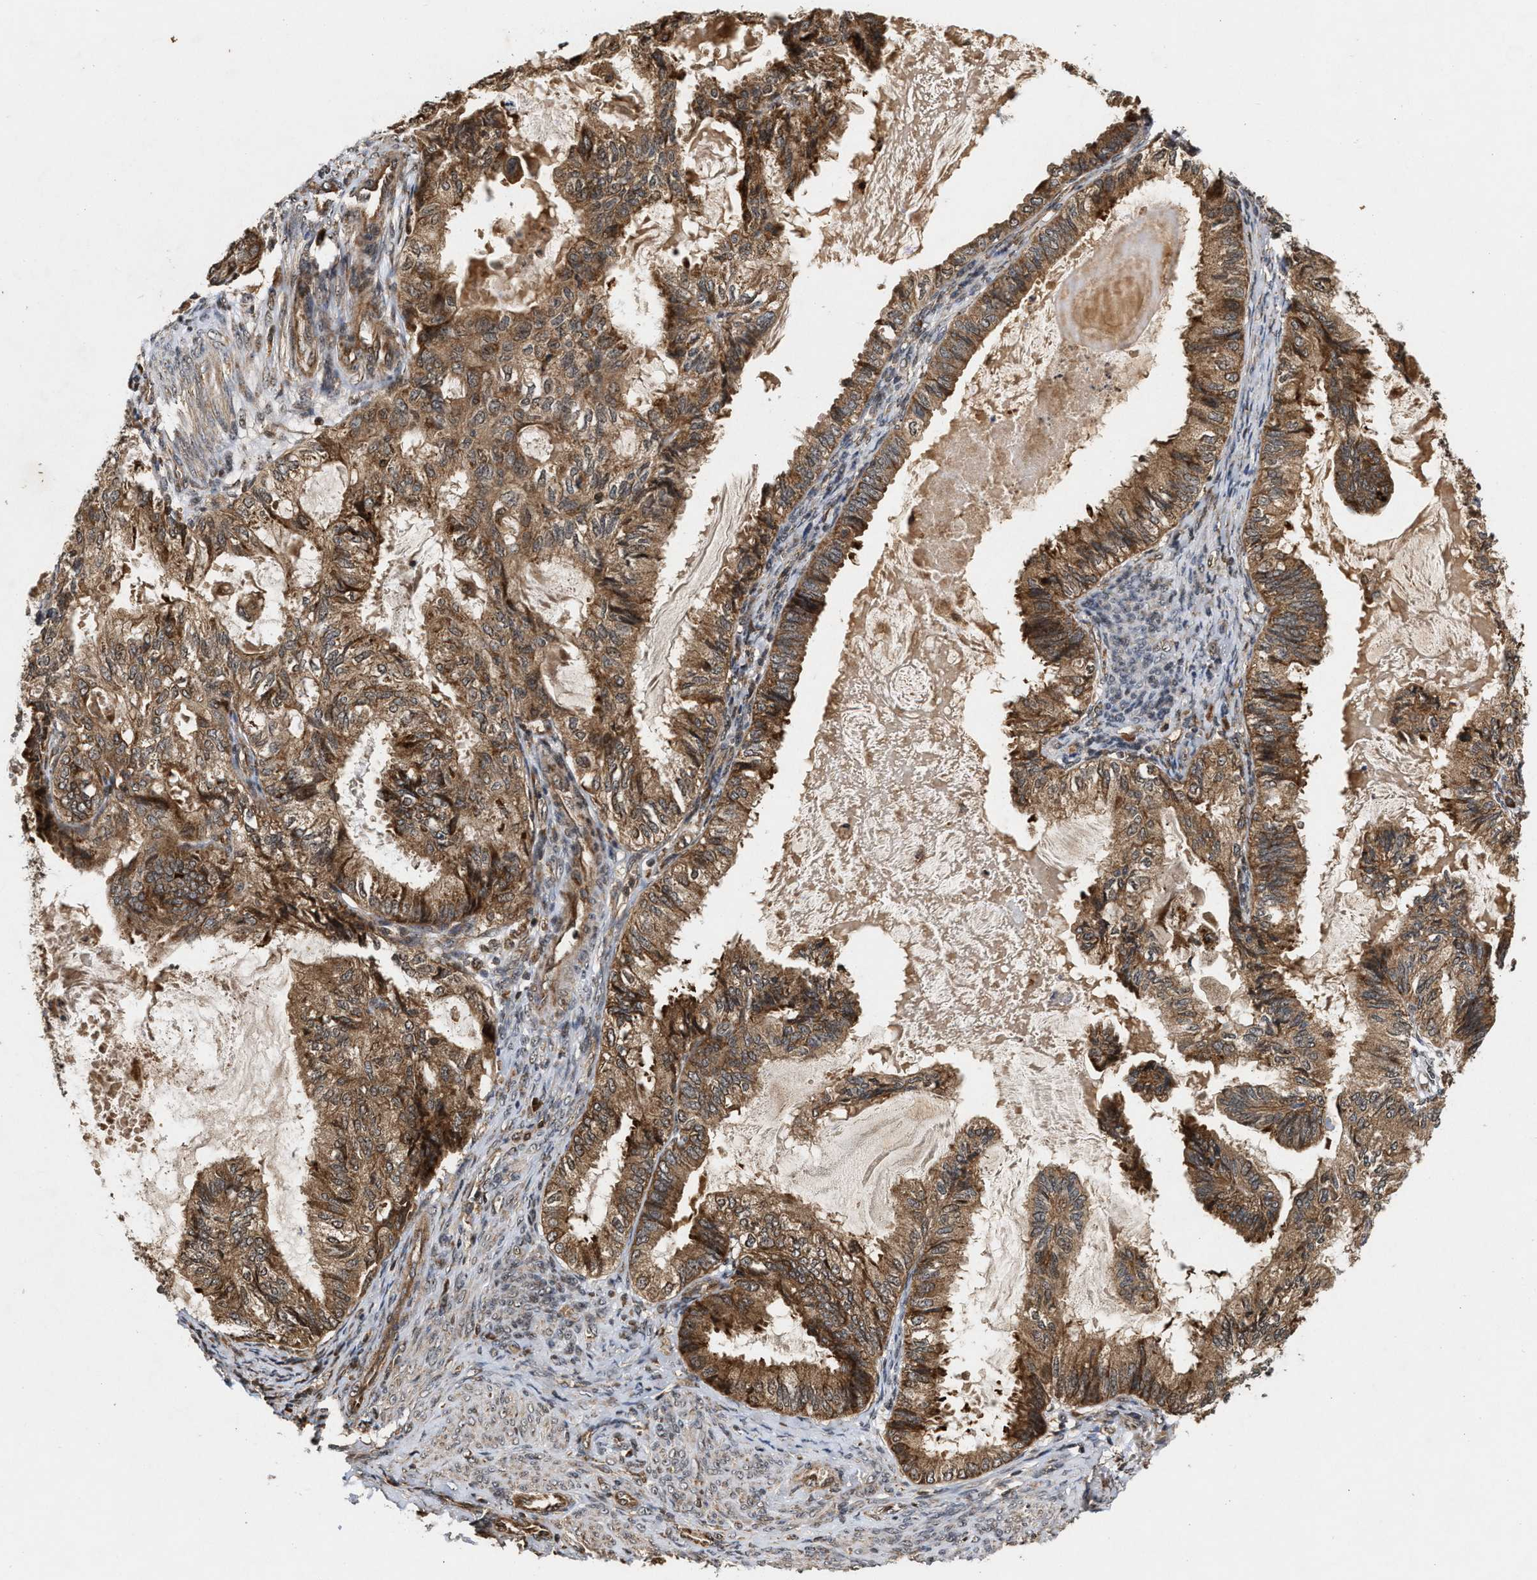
{"staining": {"intensity": "moderate", "quantity": ">75%", "location": "cytoplasmic/membranous"}, "tissue": "cervical cancer", "cell_type": "Tumor cells", "image_type": "cancer", "snomed": [{"axis": "morphology", "description": "Normal tissue, NOS"}, {"axis": "morphology", "description": "Adenocarcinoma, NOS"}, {"axis": "topography", "description": "Cervix"}, {"axis": "topography", "description": "Endometrium"}], "caption": "Human cervical adenocarcinoma stained with a protein marker reveals moderate staining in tumor cells.", "gene": "CFLAR", "patient": {"sex": "female", "age": 86}}